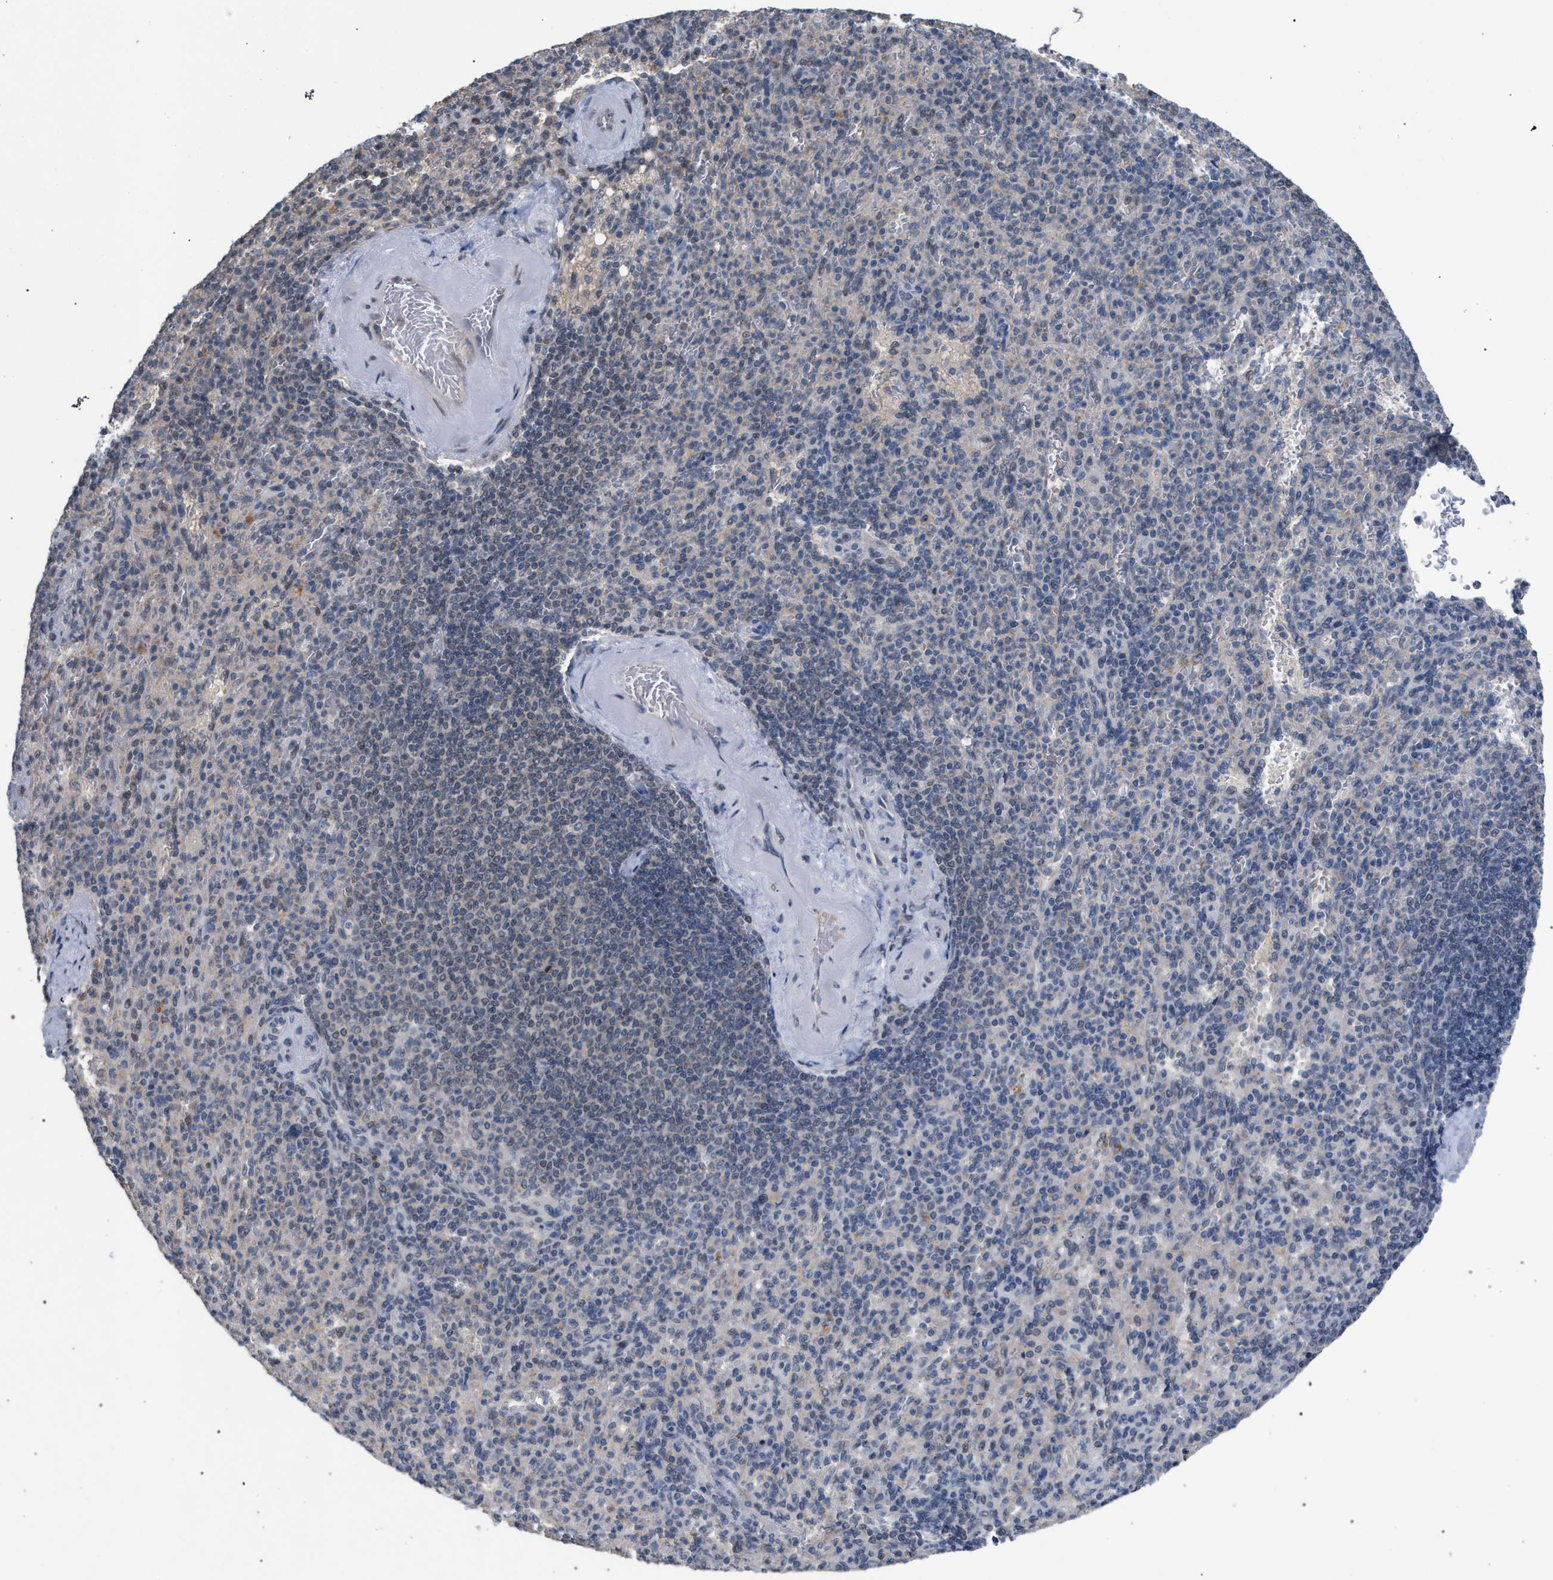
{"staining": {"intensity": "negative", "quantity": "none", "location": "none"}, "tissue": "spleen", "cell_type": "Cells in red pulp", "image_type": "normal", "snomed": [{"axis": "morphology", "description": "Normal tissue, NOS"}, {"axis": "topography", "description": "Spleen"}], "caption": "The image displays no staining of cells in red pulp in benign spleen.", "gene": "TECPR1", "patient": {"sex": "female", "age": 74}}